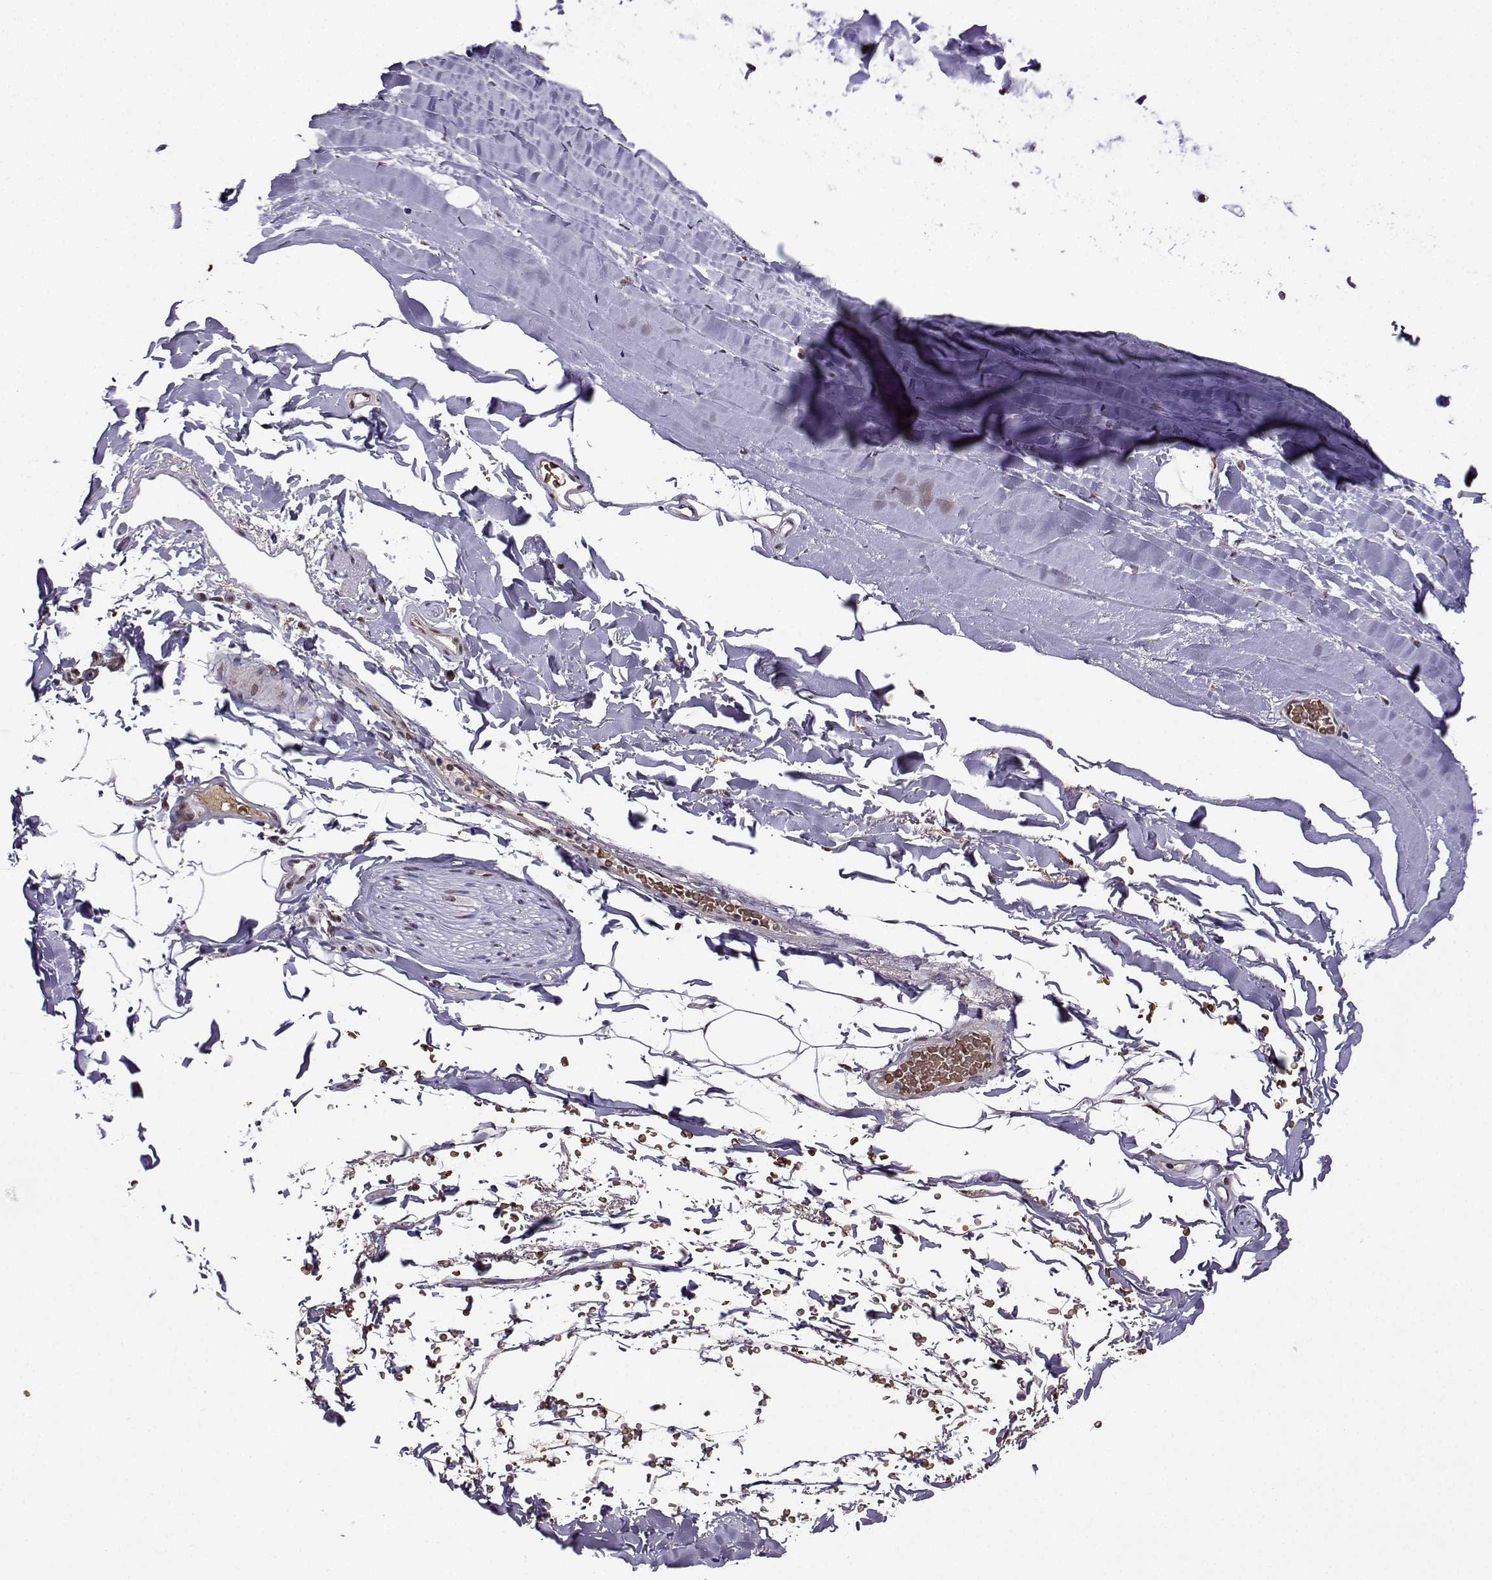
{"staining": {"intensity": "negative", "quantity": "none", "location": "none"}, "tissue": "adipose tissue", "cell_type": "Adipocytes", "image_type": "normal", "snomed": [{"axis": "morphology", "description": "Normal tissue, NOS"}, {"axis": "topography", "description": "Lymph node"}, {"axis": "topography", "description": "Bronchus"}], "caption": "Immunohistochemistry (IHC) of benign human adipose tissue shows no expression in adipocytes. Nuclei are stained in blue.", "gene": "CCNK", "patient": {"sex": "female", "age": 70}}